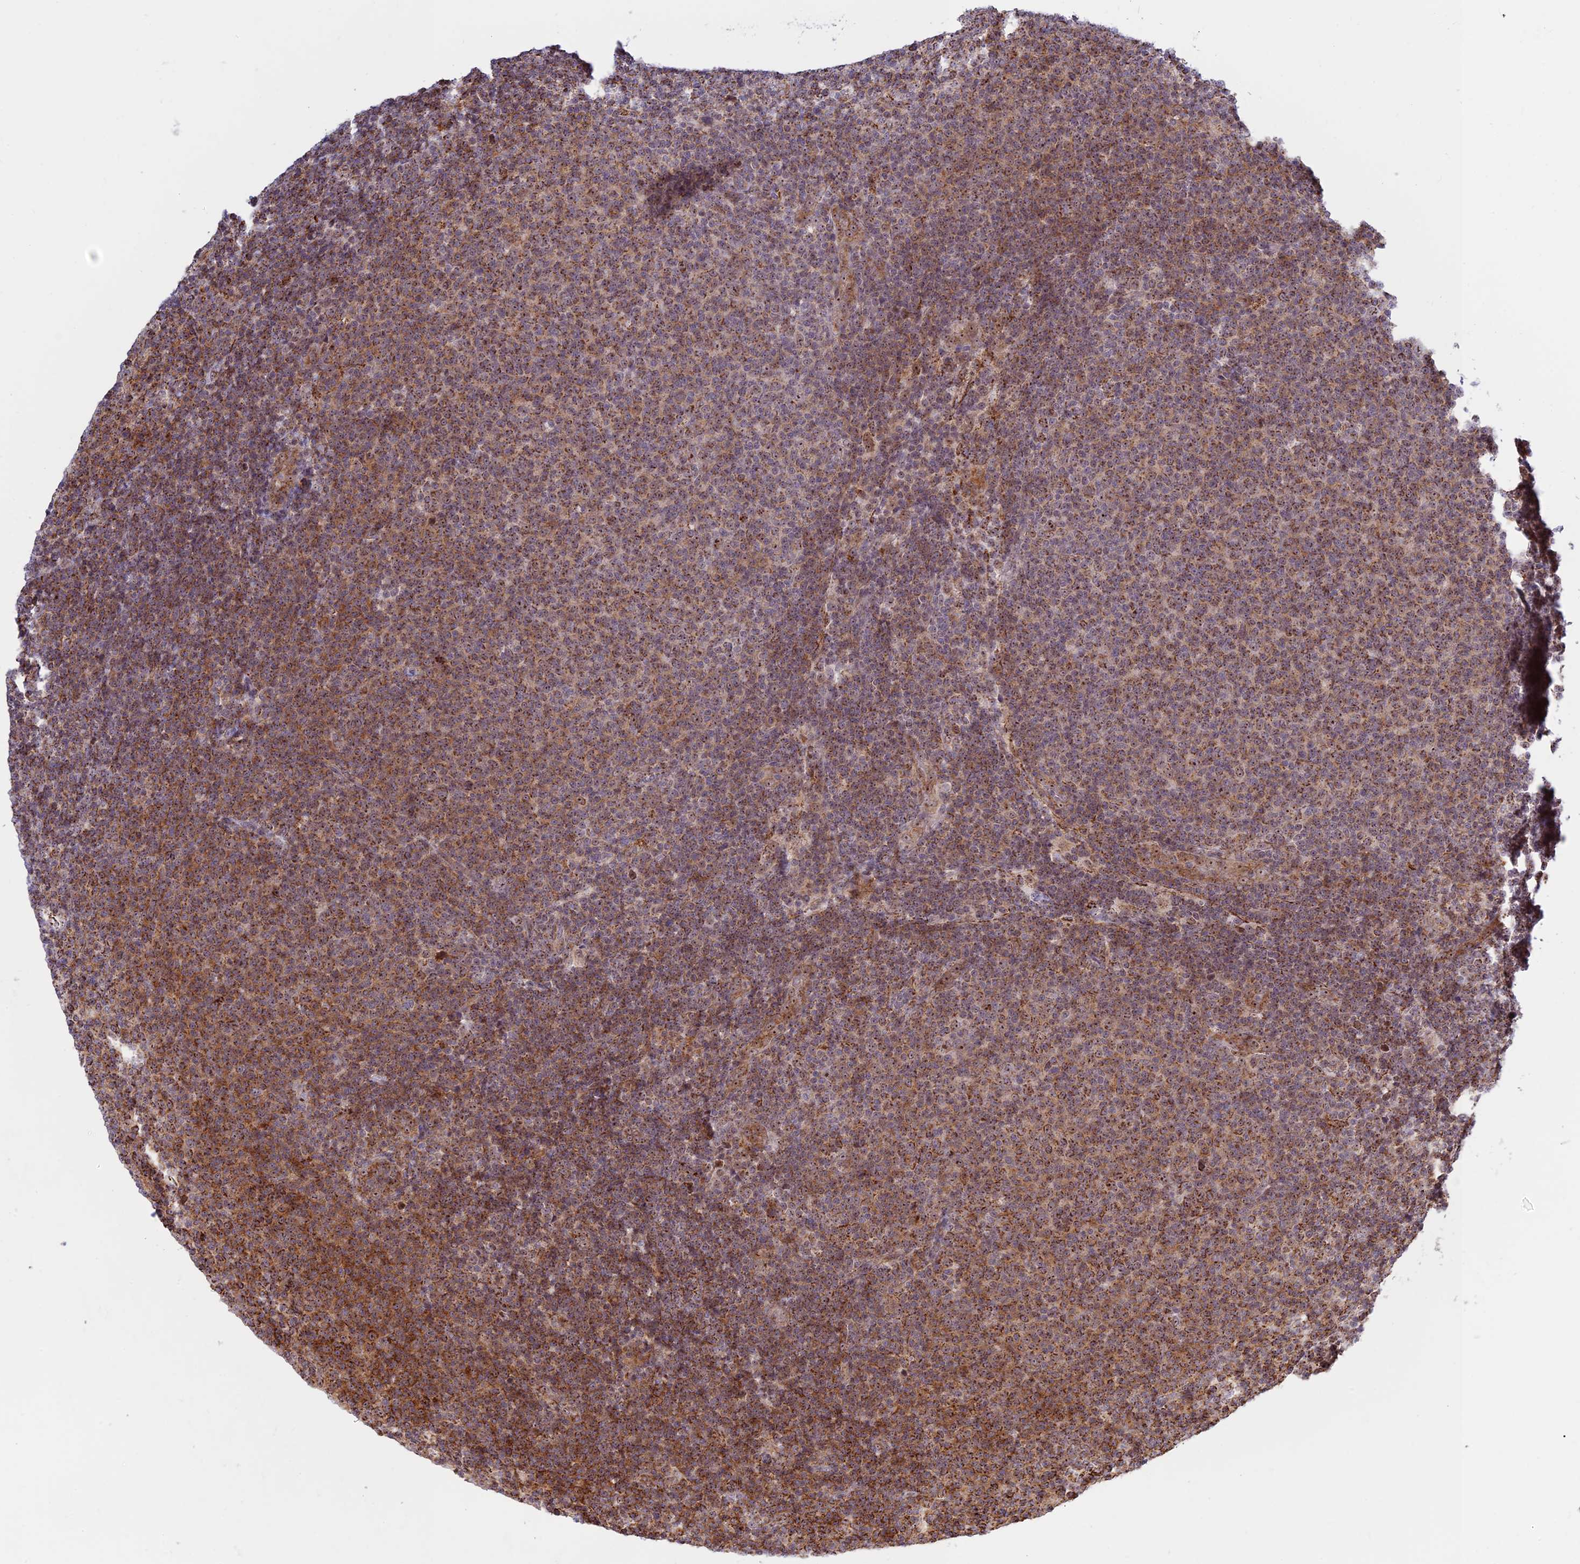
{"staining": {"intensity": "strong", "quantity": "25%-75%", "location": "cytoplasmic/membranous,nuclear"}, "tissue": "lymphoma", "cell_type": "Tumor cells", "image_type": "cancer", "snomed": [{"axis": "morphology", "description": "Malignant lymphoma, non-Hodgkin's type, Low grade"}, {"axis": "topography", "description": "Lymph node"}], "caption": "Lymphoma stained for a protein exhibits strong cytoplasmic/membranous and nuclear positivity in tumor cells.", "gene": "POLR1G", "patient": {"sex": "male", "age": 66}}